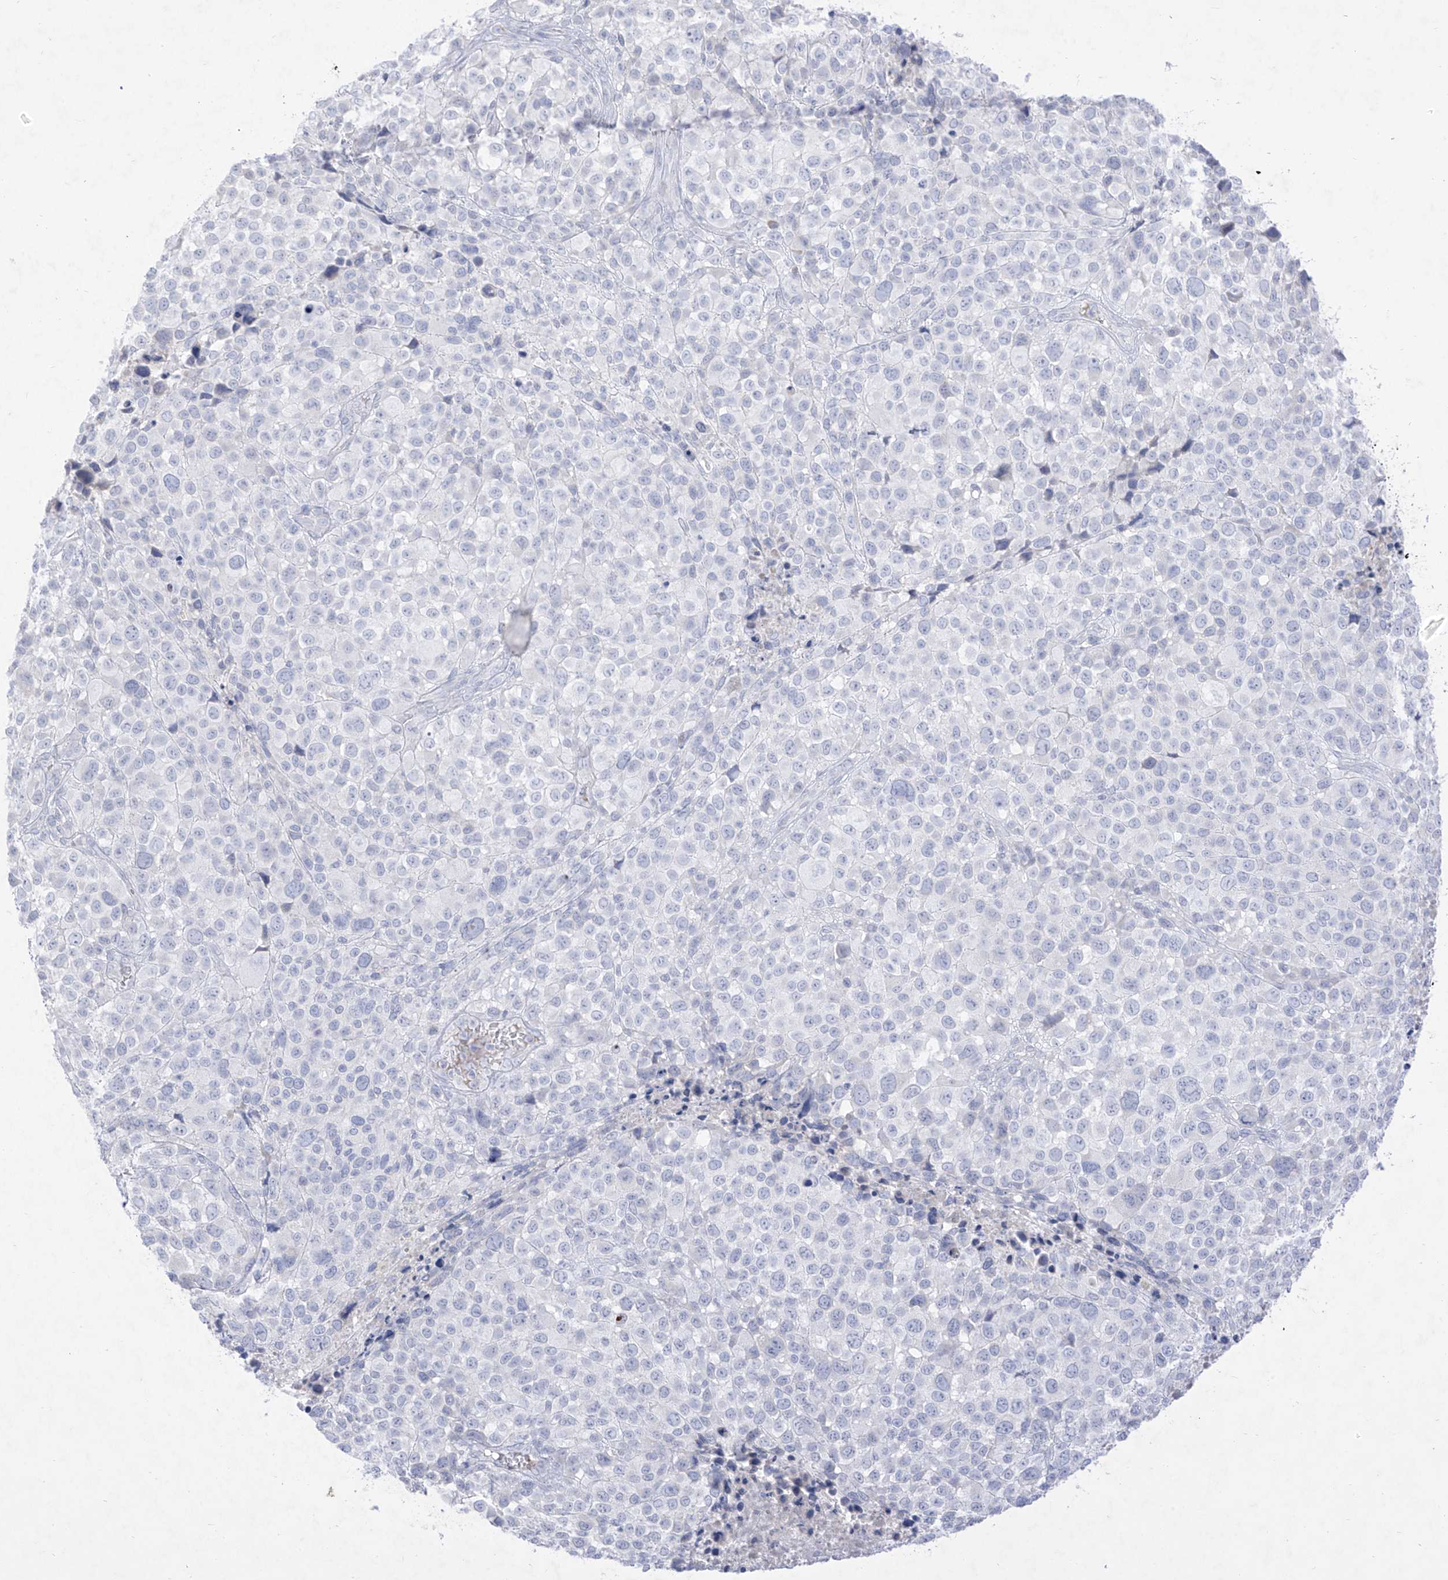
{"staining": {"intensity": "negative", "quantity": "none", "location": "none"}, "tissue": "melanoma", "cell_type": "Tumor cells", "image_type": "cancer", "snomed": [{"axis": "morphology", "description": "Malignant melanoma, NOS"}, {"axis": "topography", "description": "Skin of trunk"}], "caption": "High power microscopy micrograph of an IHC histopathology image of malignant melanoma, revealing no significant expression in tumor cells. (Immunohistochemistry (ihc), brightfield microscopy, high magnification).", "gene": "TGM4", "patient": {"sex": "male", "age": 71}}